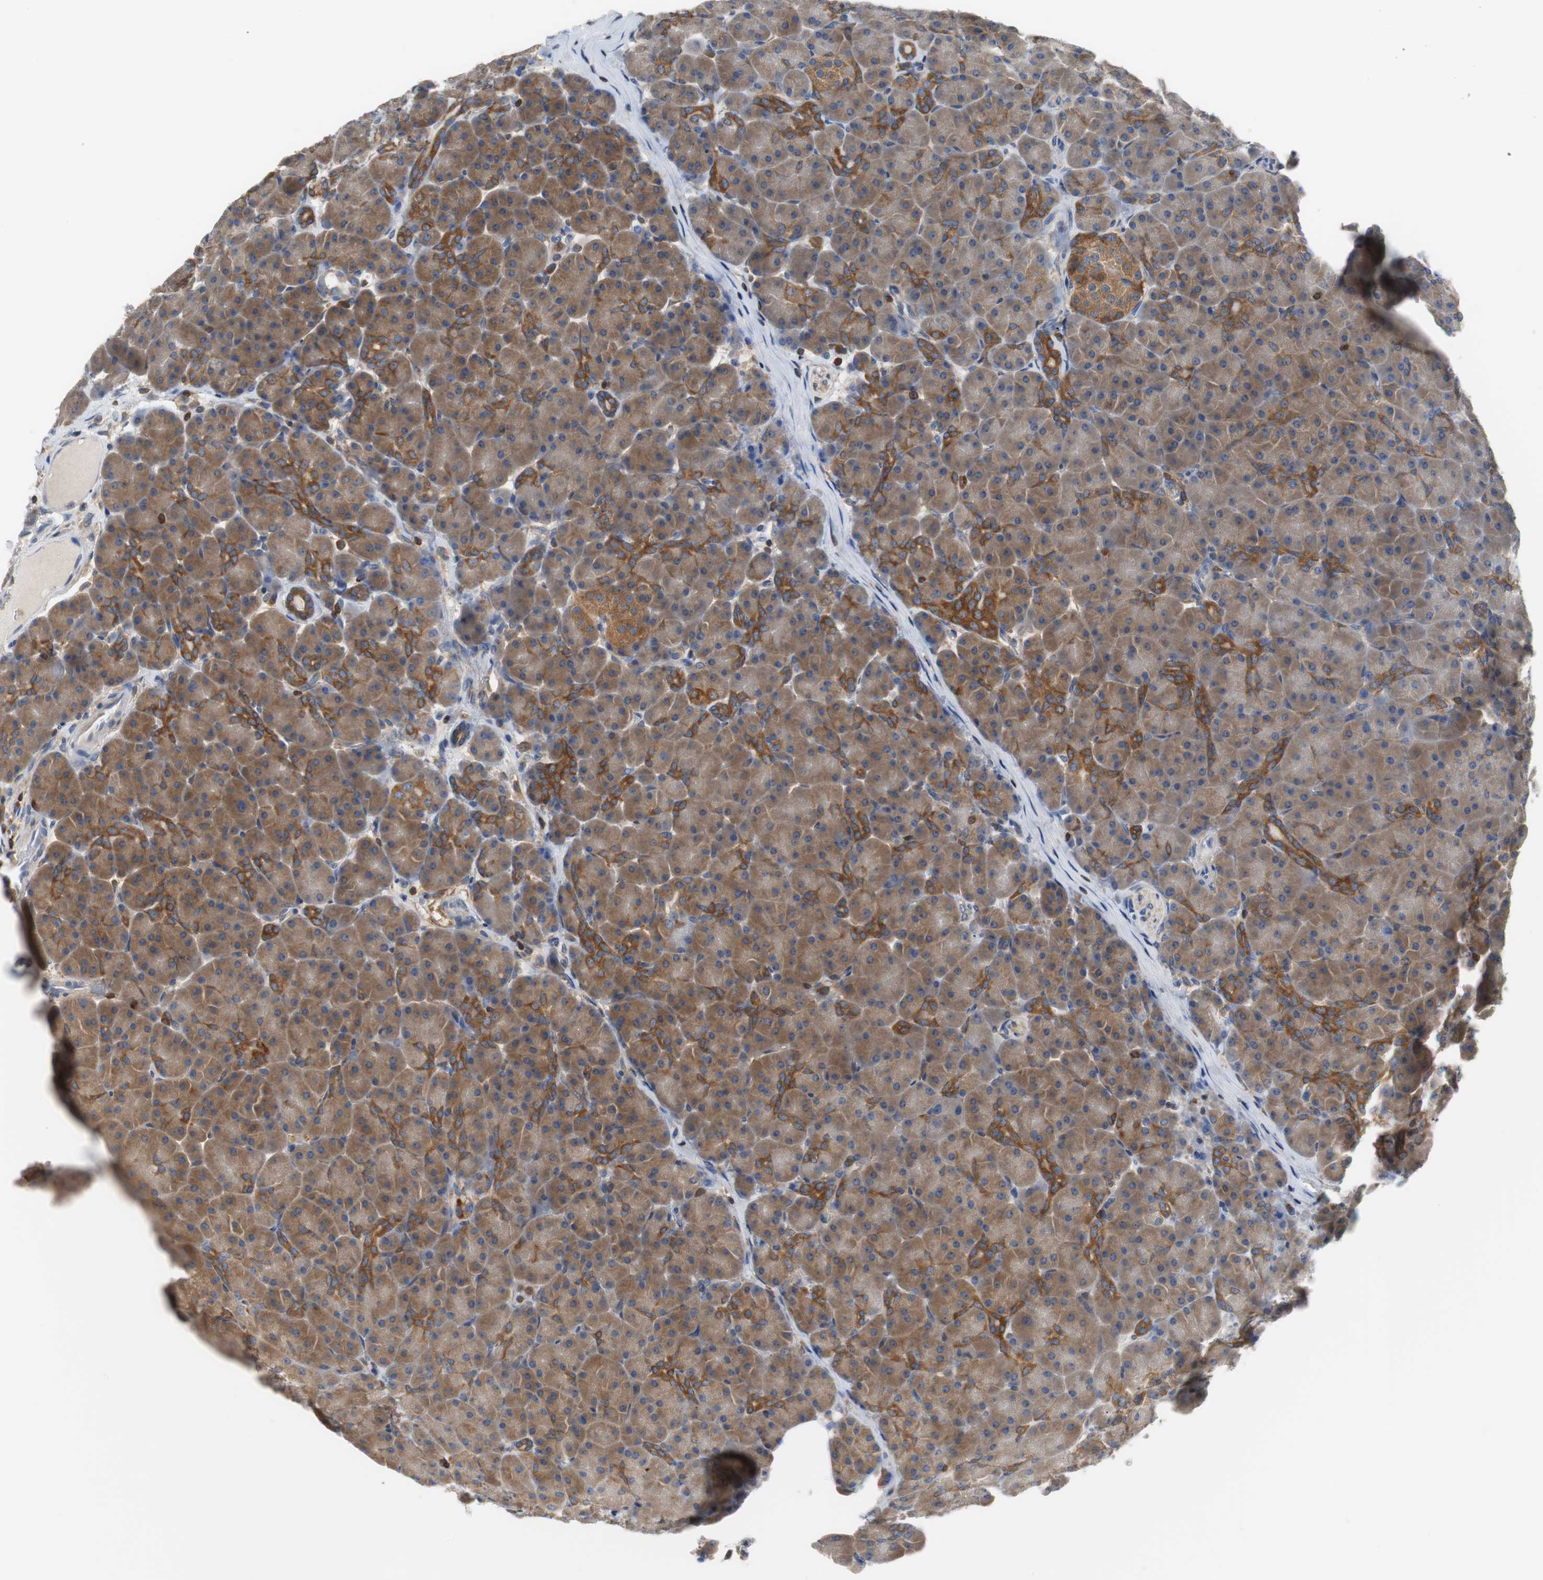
{"staining": {"intensity": "moderate", "quantity": ">75%", "location": "cytoplasmic/membranous"}, "tissue": "pancreas", "cell_type": "Exocrine glandular cells", "image_type": "normal", "snomed": [{"axis": "morphology", "description": "Normal tissue, NOS"}, {"axis": "topography", "description": "Pancreas"}], "caption": "Immunohistochemical staining of unremarkable pancreas reveals medium levels of moderate cytoplasmic/membranous positivity in about >75% of exocrine glandular cells. (DAB (3,3'-diaminobenzidine) IHC, brown staining for protein, blue staining for nuclei).", "gene": "TSC22D4", "patient": {"sex": "male", "age": 66}}